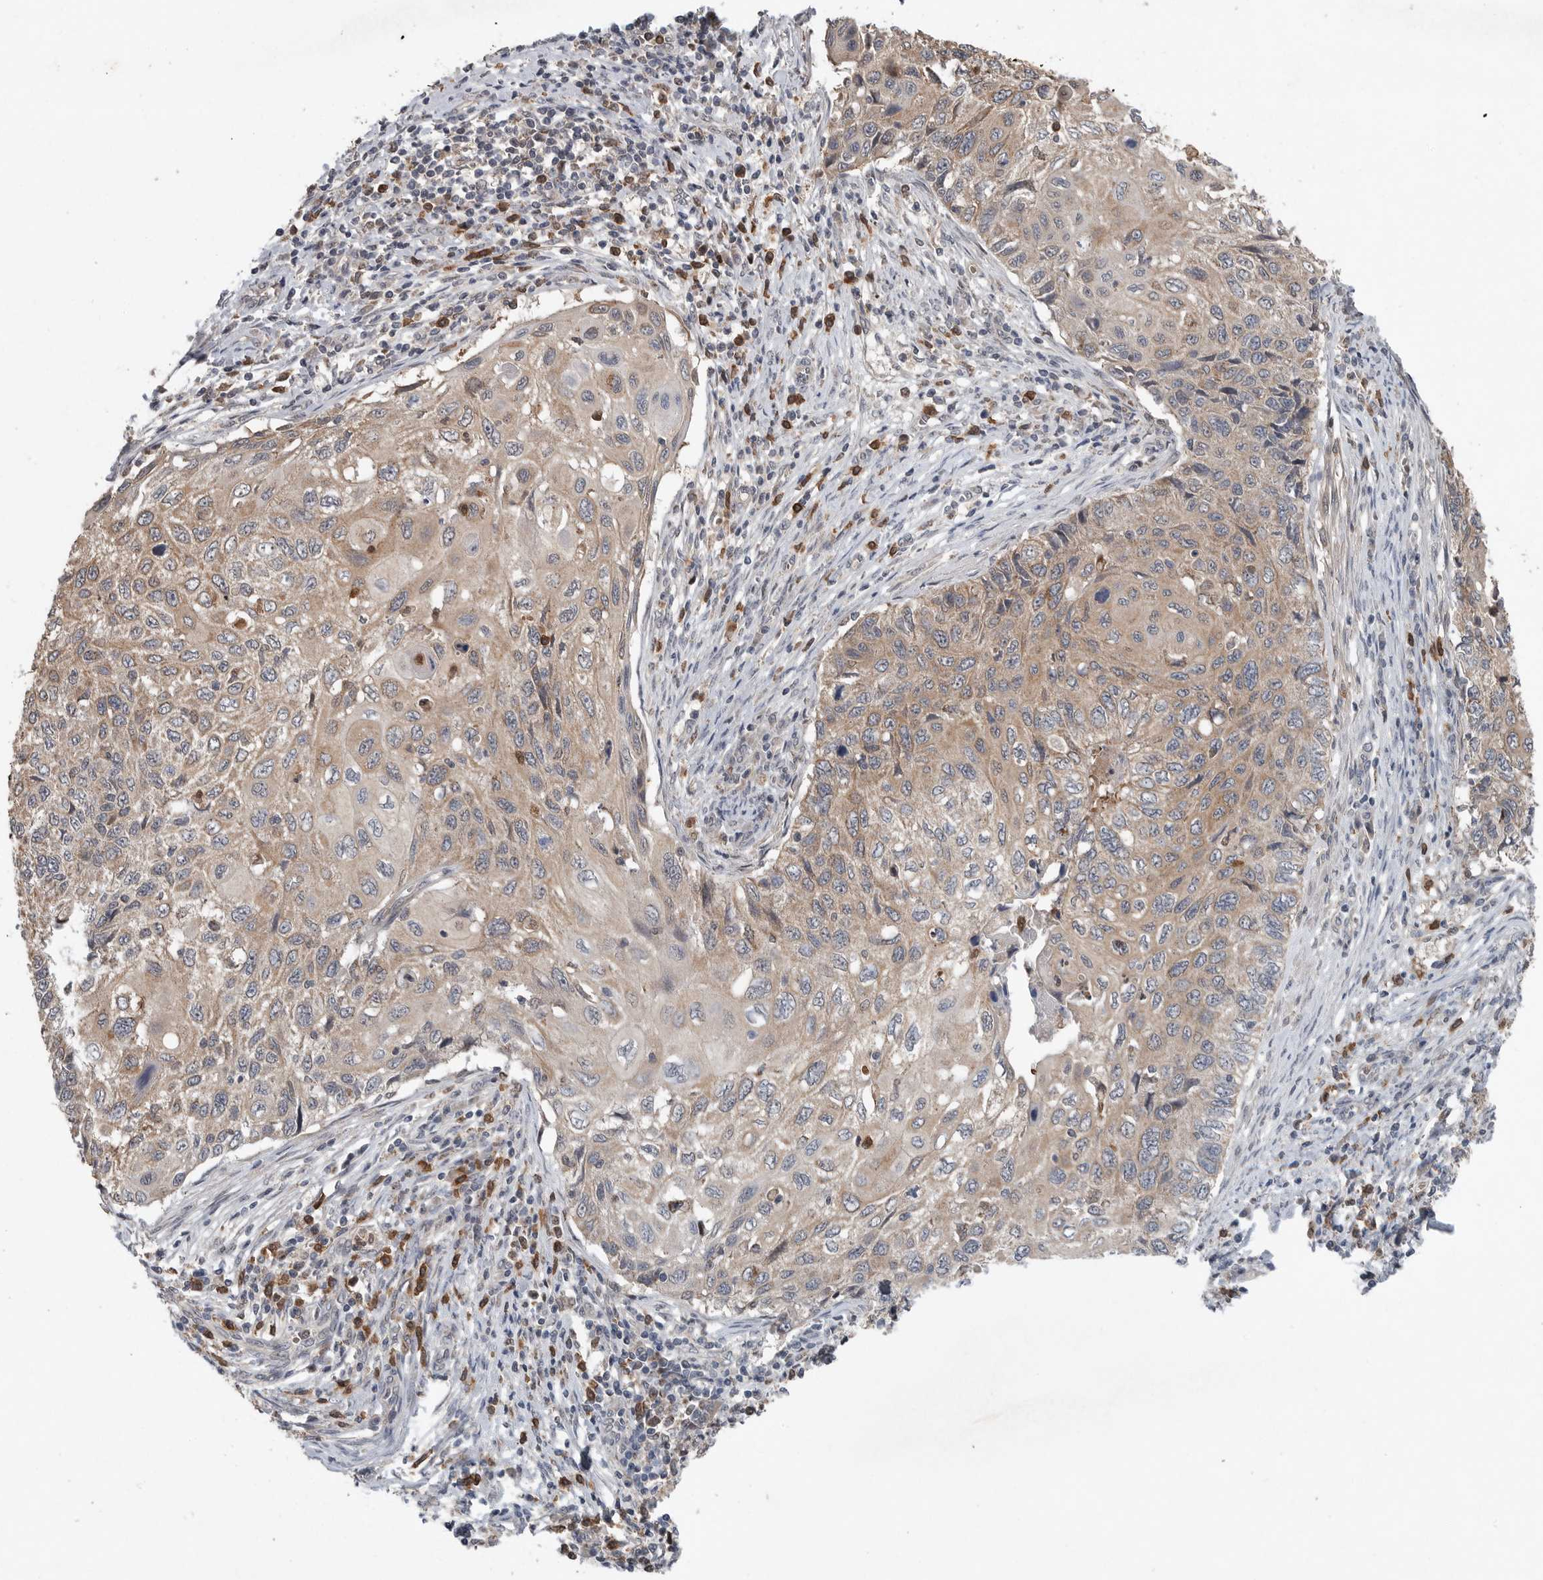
{"staining": {"intensity": "weak", "quantity": ">75%", "location": "cytoplasmic/membranous"}, "tissue": "cervical cancer", "cell_type": "Tumor cells", "image_type": "cancer", "snomed": [{"axis": "morphology", "description": "Squamous cell carcinoma, NOS"}, {"axis": "topography", "description": "Cervix"}], "caption": "Immunohistochemical staining of human cervical cancer (squamous cell carcinoma) shows low levels of weak cytoplasmic/membranous expression in about >75% of tumor cells.", "gene": "SCP2", "patient": {"sex": "female", "age": 70}}